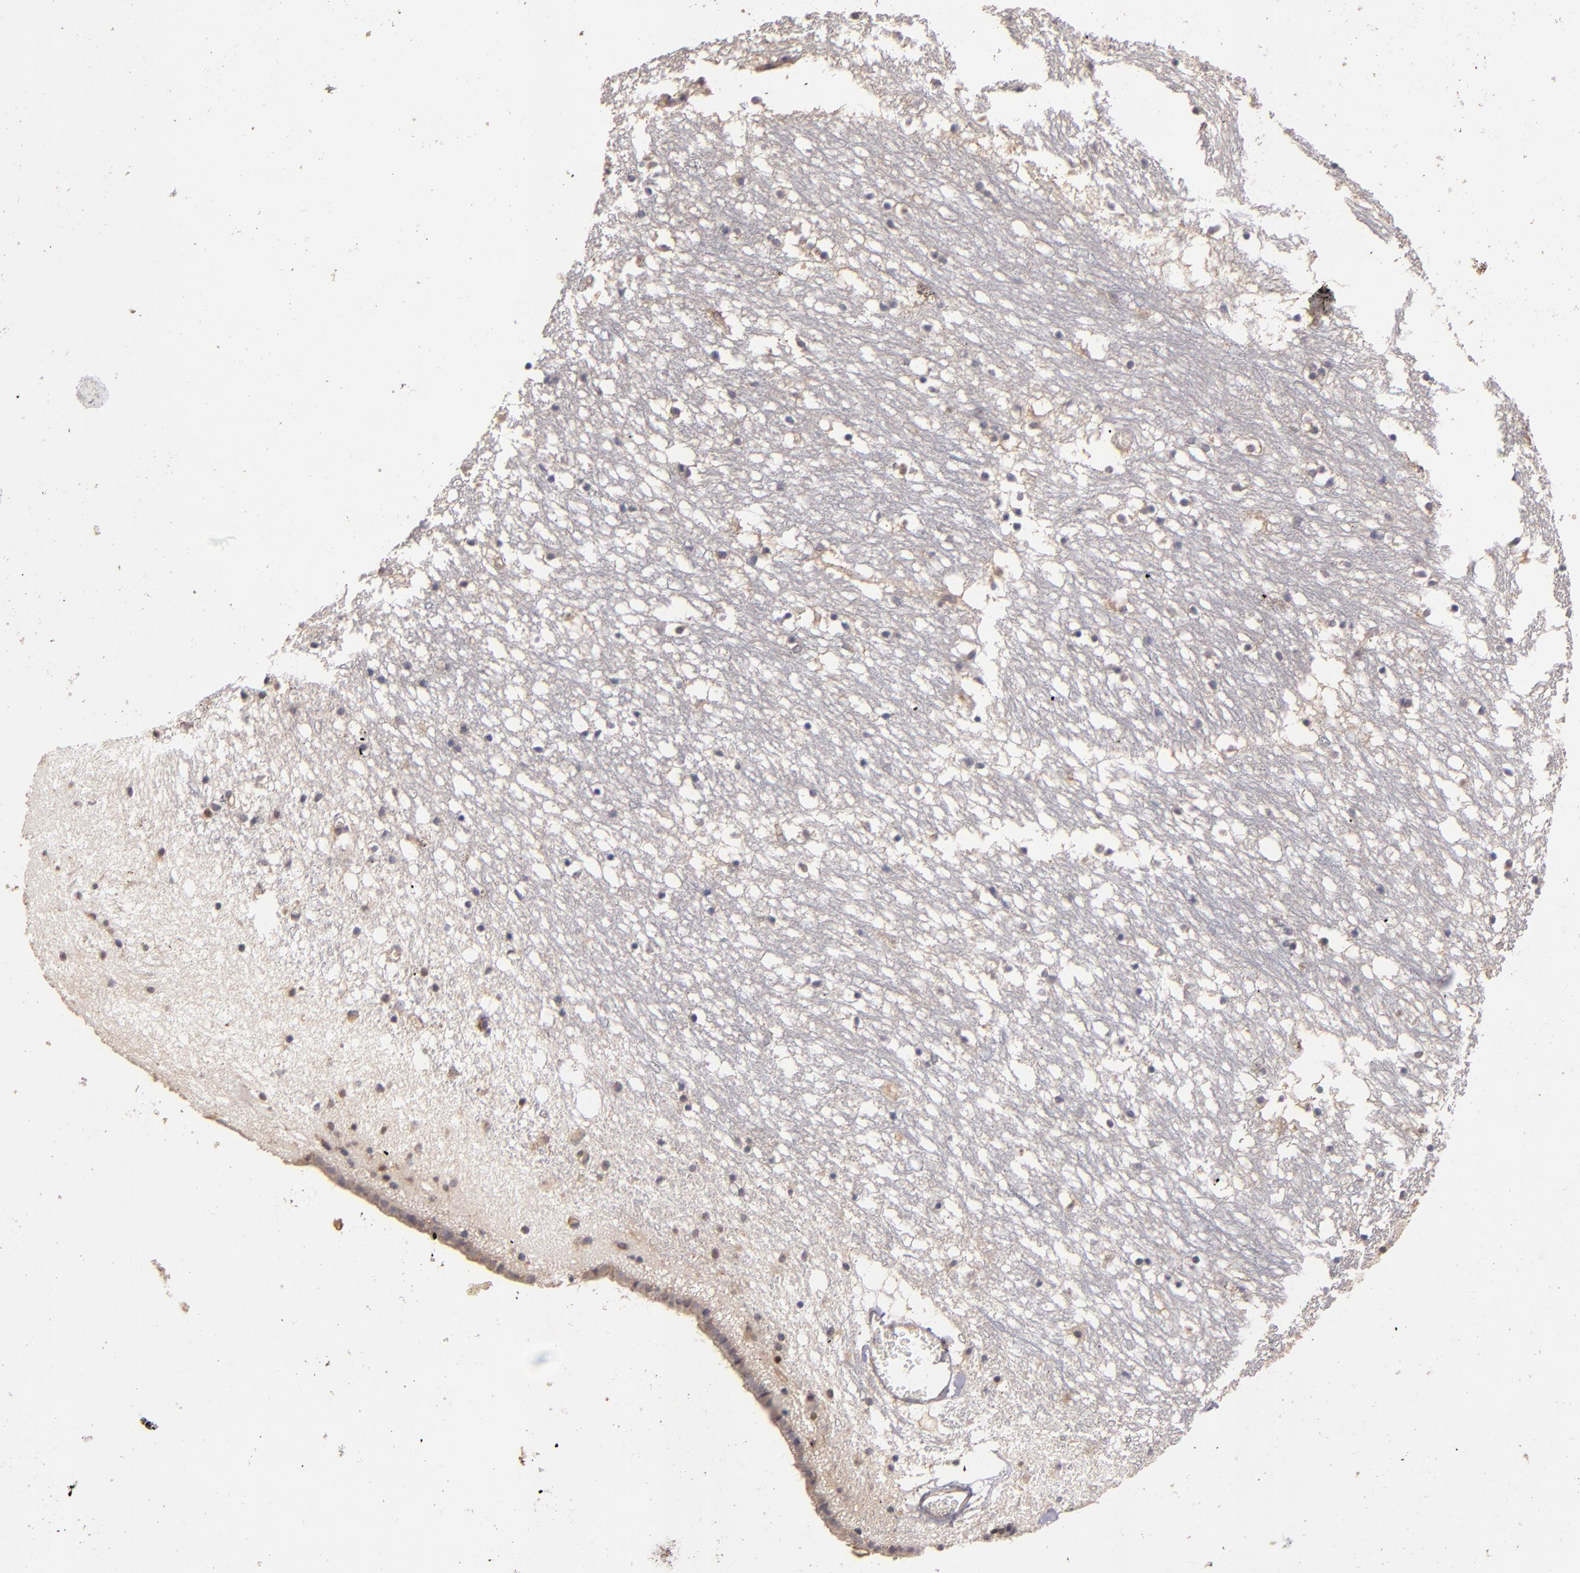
{"staining": {"intensity": "negative", "quantity": "none", "location": "none"}, "tissue": "caudate", "cell_type": "Glial cells", "image_type": "normal", "snomed": [{"axis": "morphology", "description": "Normal tissue, NOS"}, {"axis": "topography", "description": "Lateral ventricle wall"}], "caption": "High power microscopy image of an IHC photomicrograph of normal caudate, revealing no significant positivity in glial cells.", "gene": "UPF3B", "patient": {"sex": "male", "age": 45}}